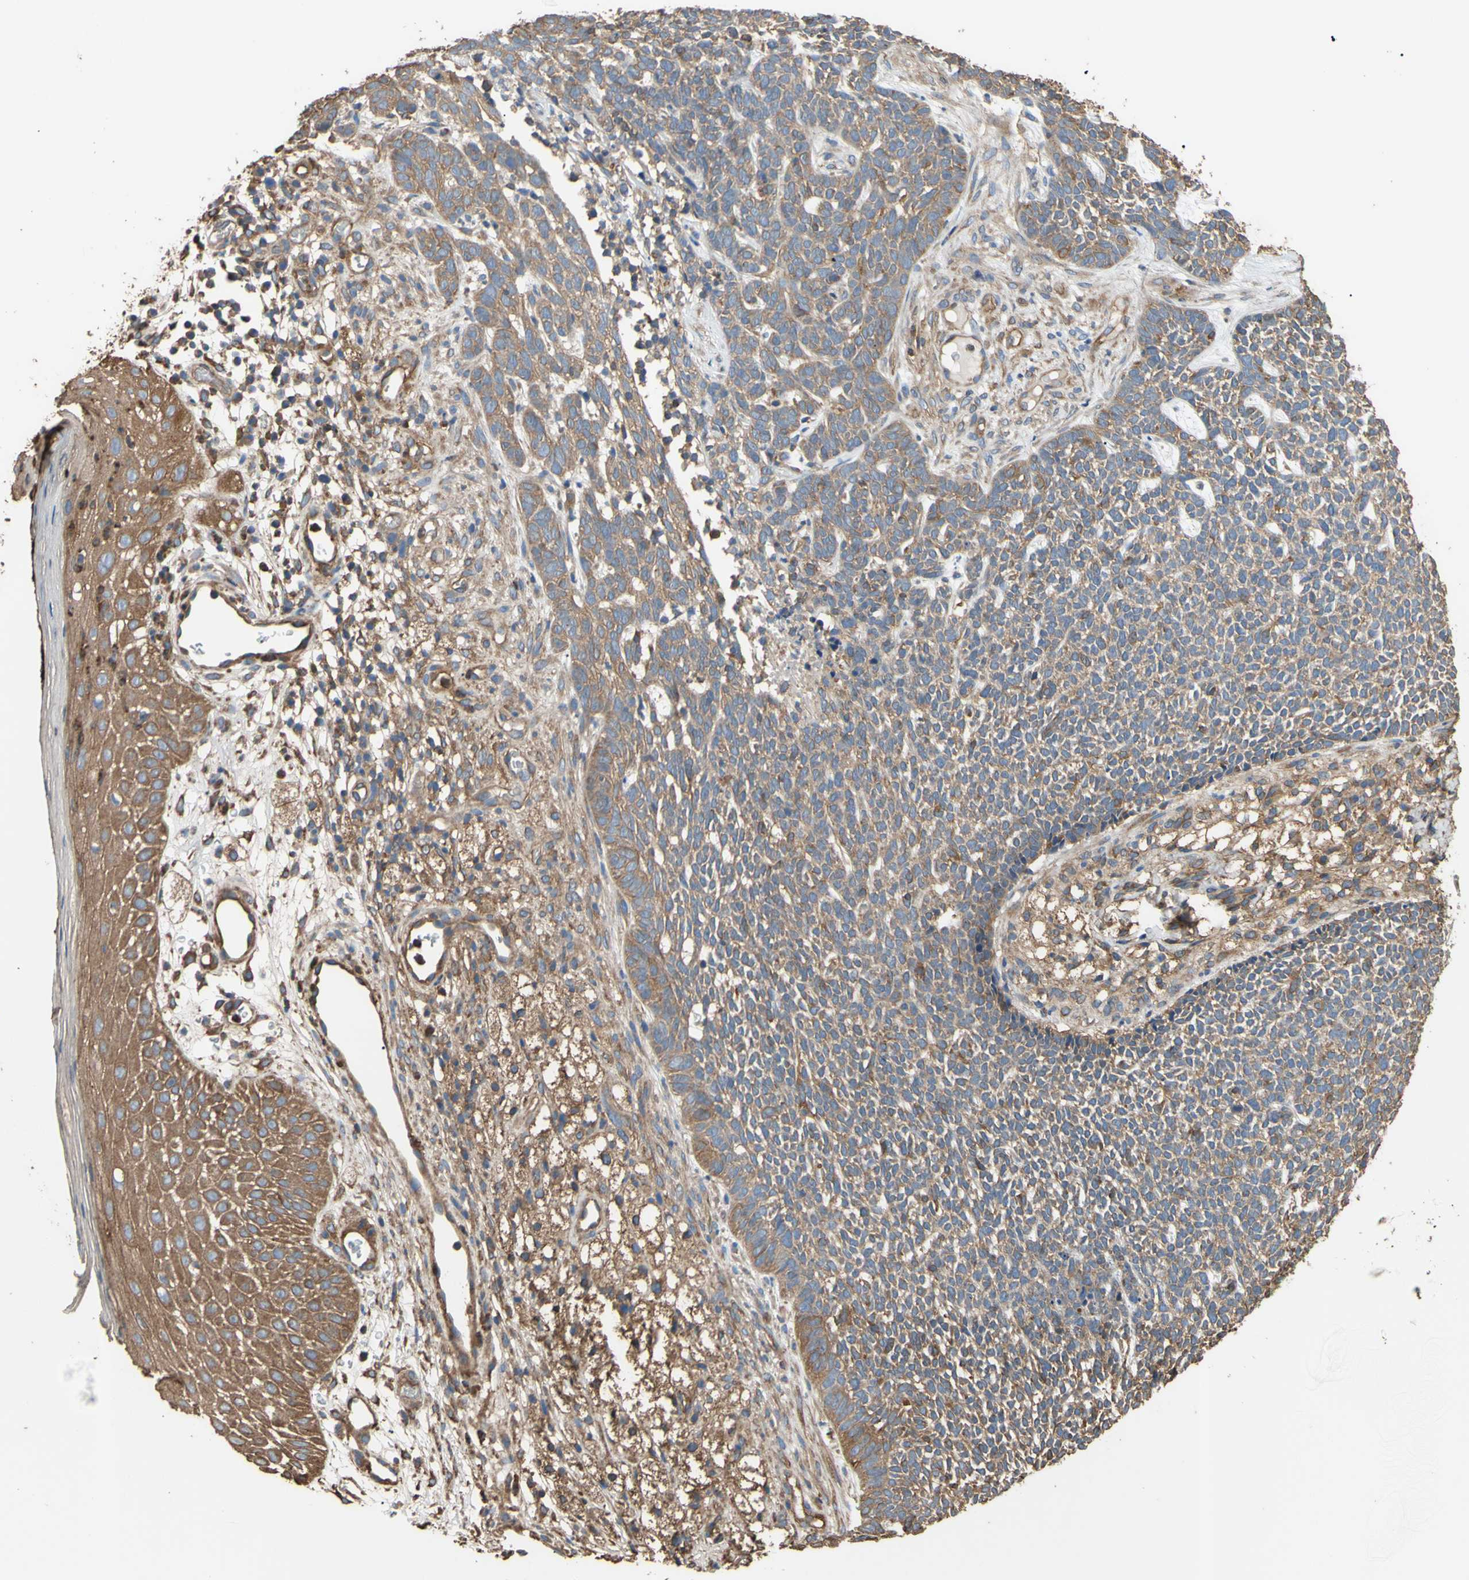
{"staining": {"intensity": "weak", "quantity": ">75%", "location": "cytoplasmic/membranous"}, "tissue": "skin cancer", "cell_type": "Tumor cells", "image_type": "cancer", "snomed": [{"axis": "morphology", "description": "Basal cell carcinoma"}, {"axis": "topography", "description": "Skin"}], "caption": "Skin cancer (basal cell carcinoma) was stained to show a protein in brown. There is low levels of weak cytoplasmic/membranous expression in approximately >75% of tumor cells.", "gene": "CTTN", "patient": {"sex": "female", "age": 84}}